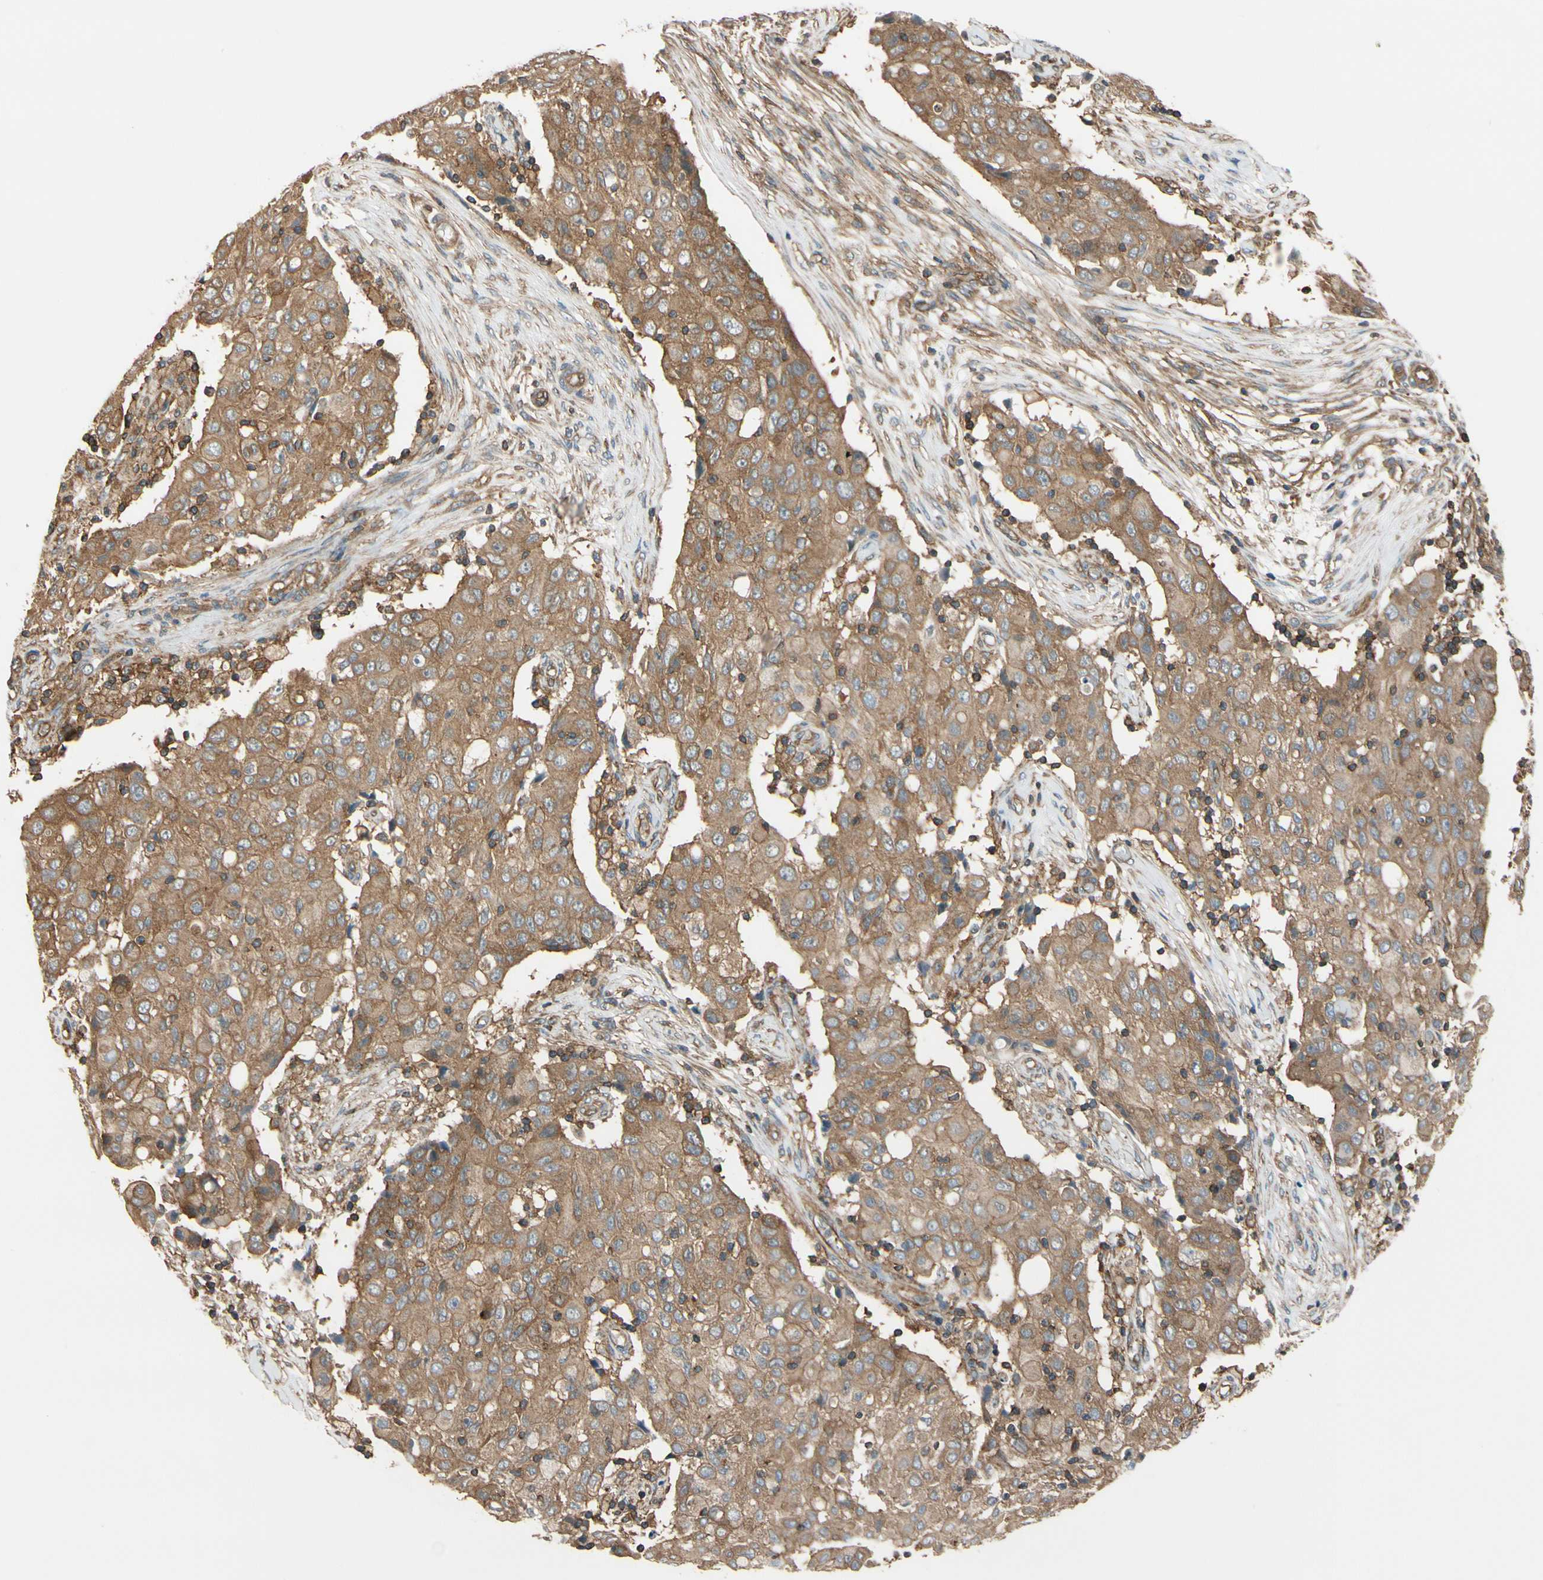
{"staining": {"intensity": "moderate", "quantity": ">75%", "location": "cytoplasmic/membranous"}, "tissue": "ovarian cancer", "cell_type": "Tumor cells", "image_type": "cancer", "snomed": [{"axis": "morphology", "description": "Carcinoma, endometroid"}, {"axis": "topography", "description": "Ovary"}], "caption": "The photomicrograph exhibits staining of endometroid carcinoma (ovarian), revealing moderate cytoplasmic/membranous protein expression (brown color) within tumor cells. The staining was performed using DAB (3,3'-diaminobenzidine), with brown indicating positive protein expression. Nuclei are stained blue with hematoxylin.", "gene": "EPS15", "patient": {"sex": "female", "age": 42}}